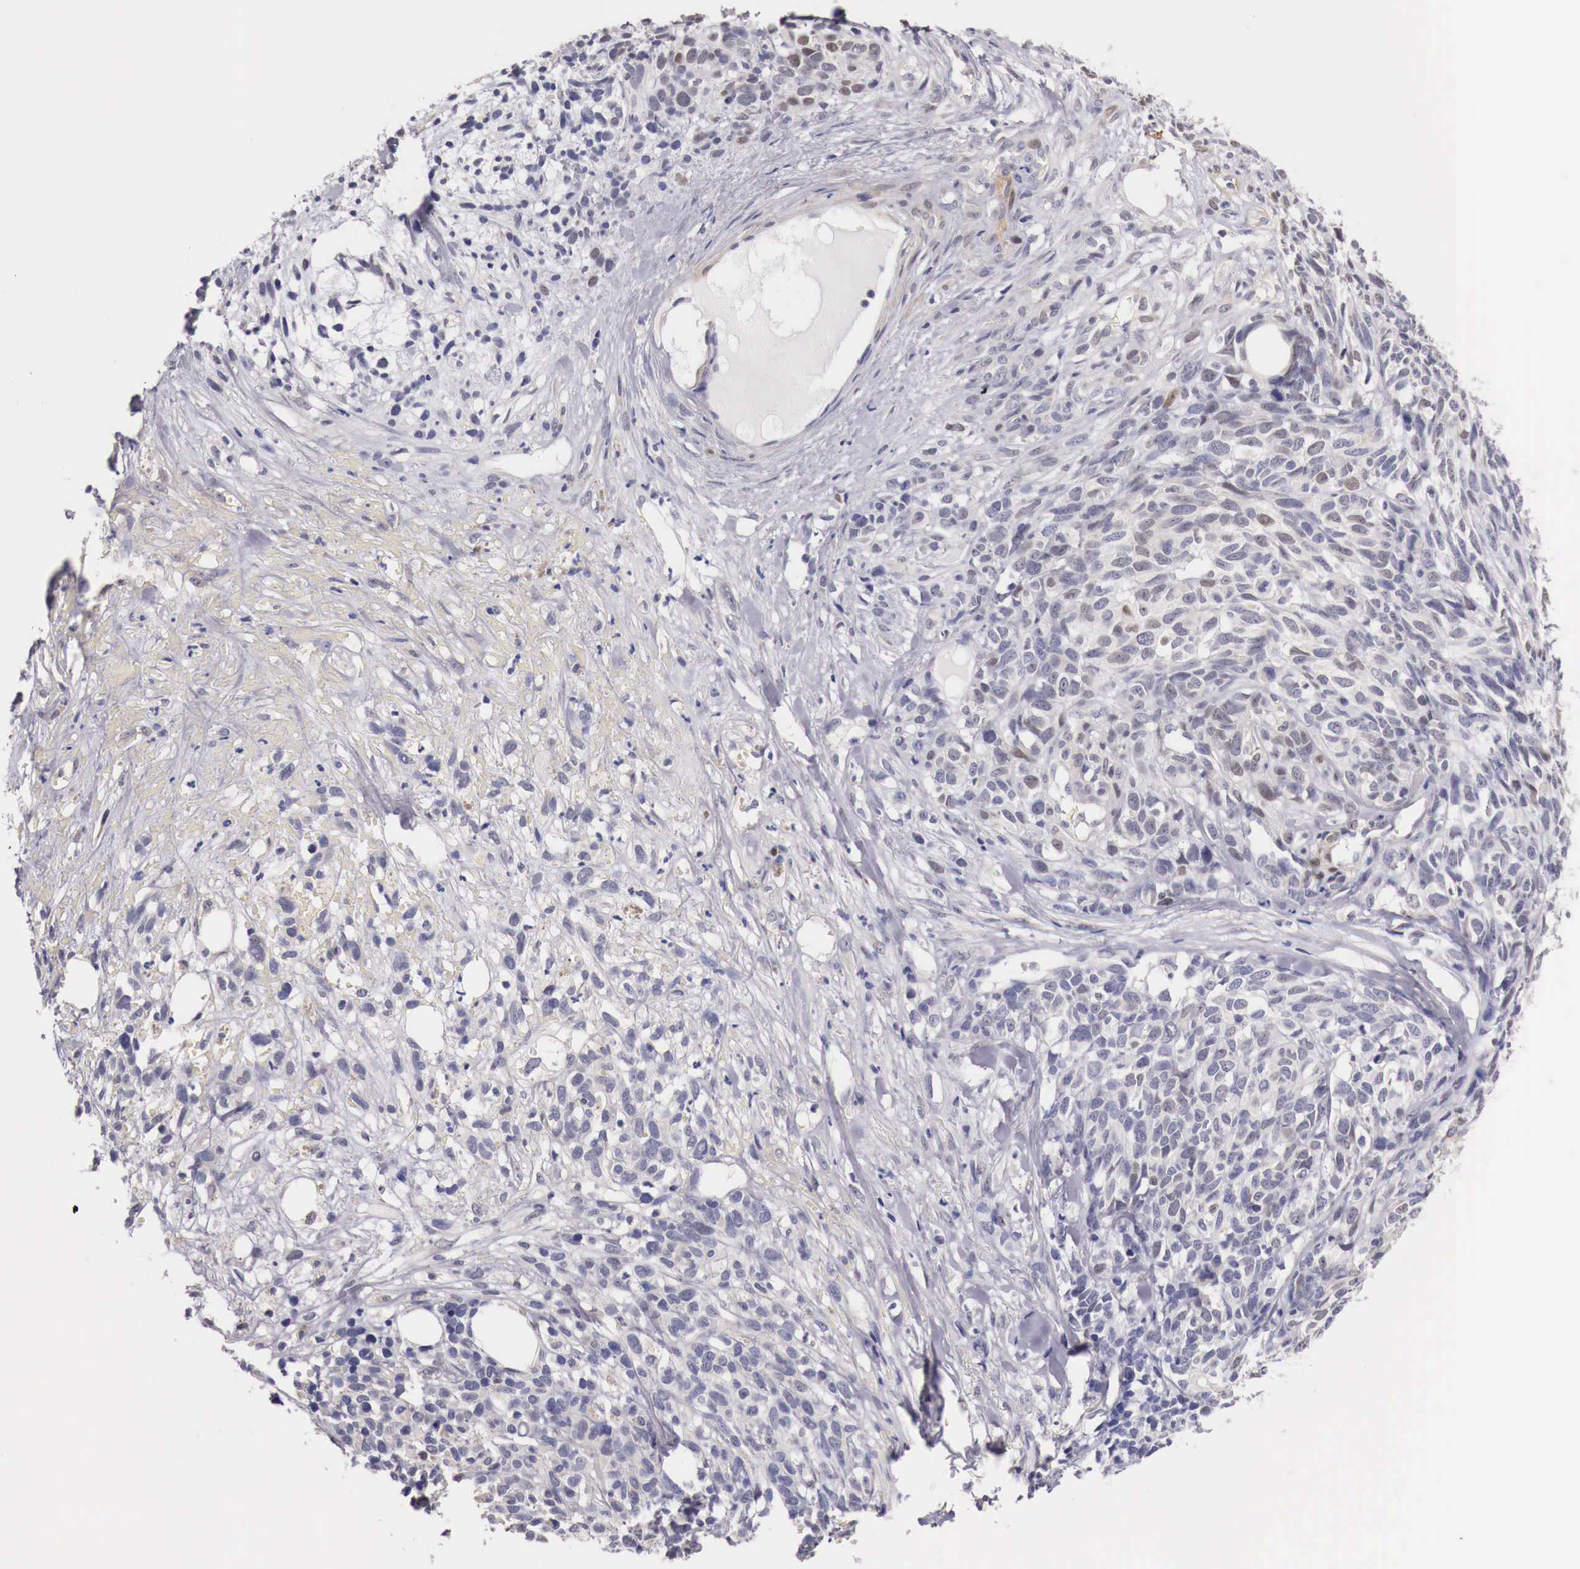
{"staining": {"intensity": "weak", "quantity": "<25%", "location": "nuclear"}, "tissue": "melanoma", "cell_type": "Tumor cells", "image_type": "cancer", "snomed": [{"axis": "morphology", "description": "Malignant melanoma, NOS"}, {"axis": "topography", "description": "Skin"}], "caption": "Immunohistochemical staining of malignant melanoma shows no significant expression in tumor cells. The staining is performed using DAB (3,3'-diaminobenzidine) brown chromogen with nuclei counter-stained in using hematoxylin.", "gene": "ENOX2", "patient": {"sex": "female", "age": 85}}